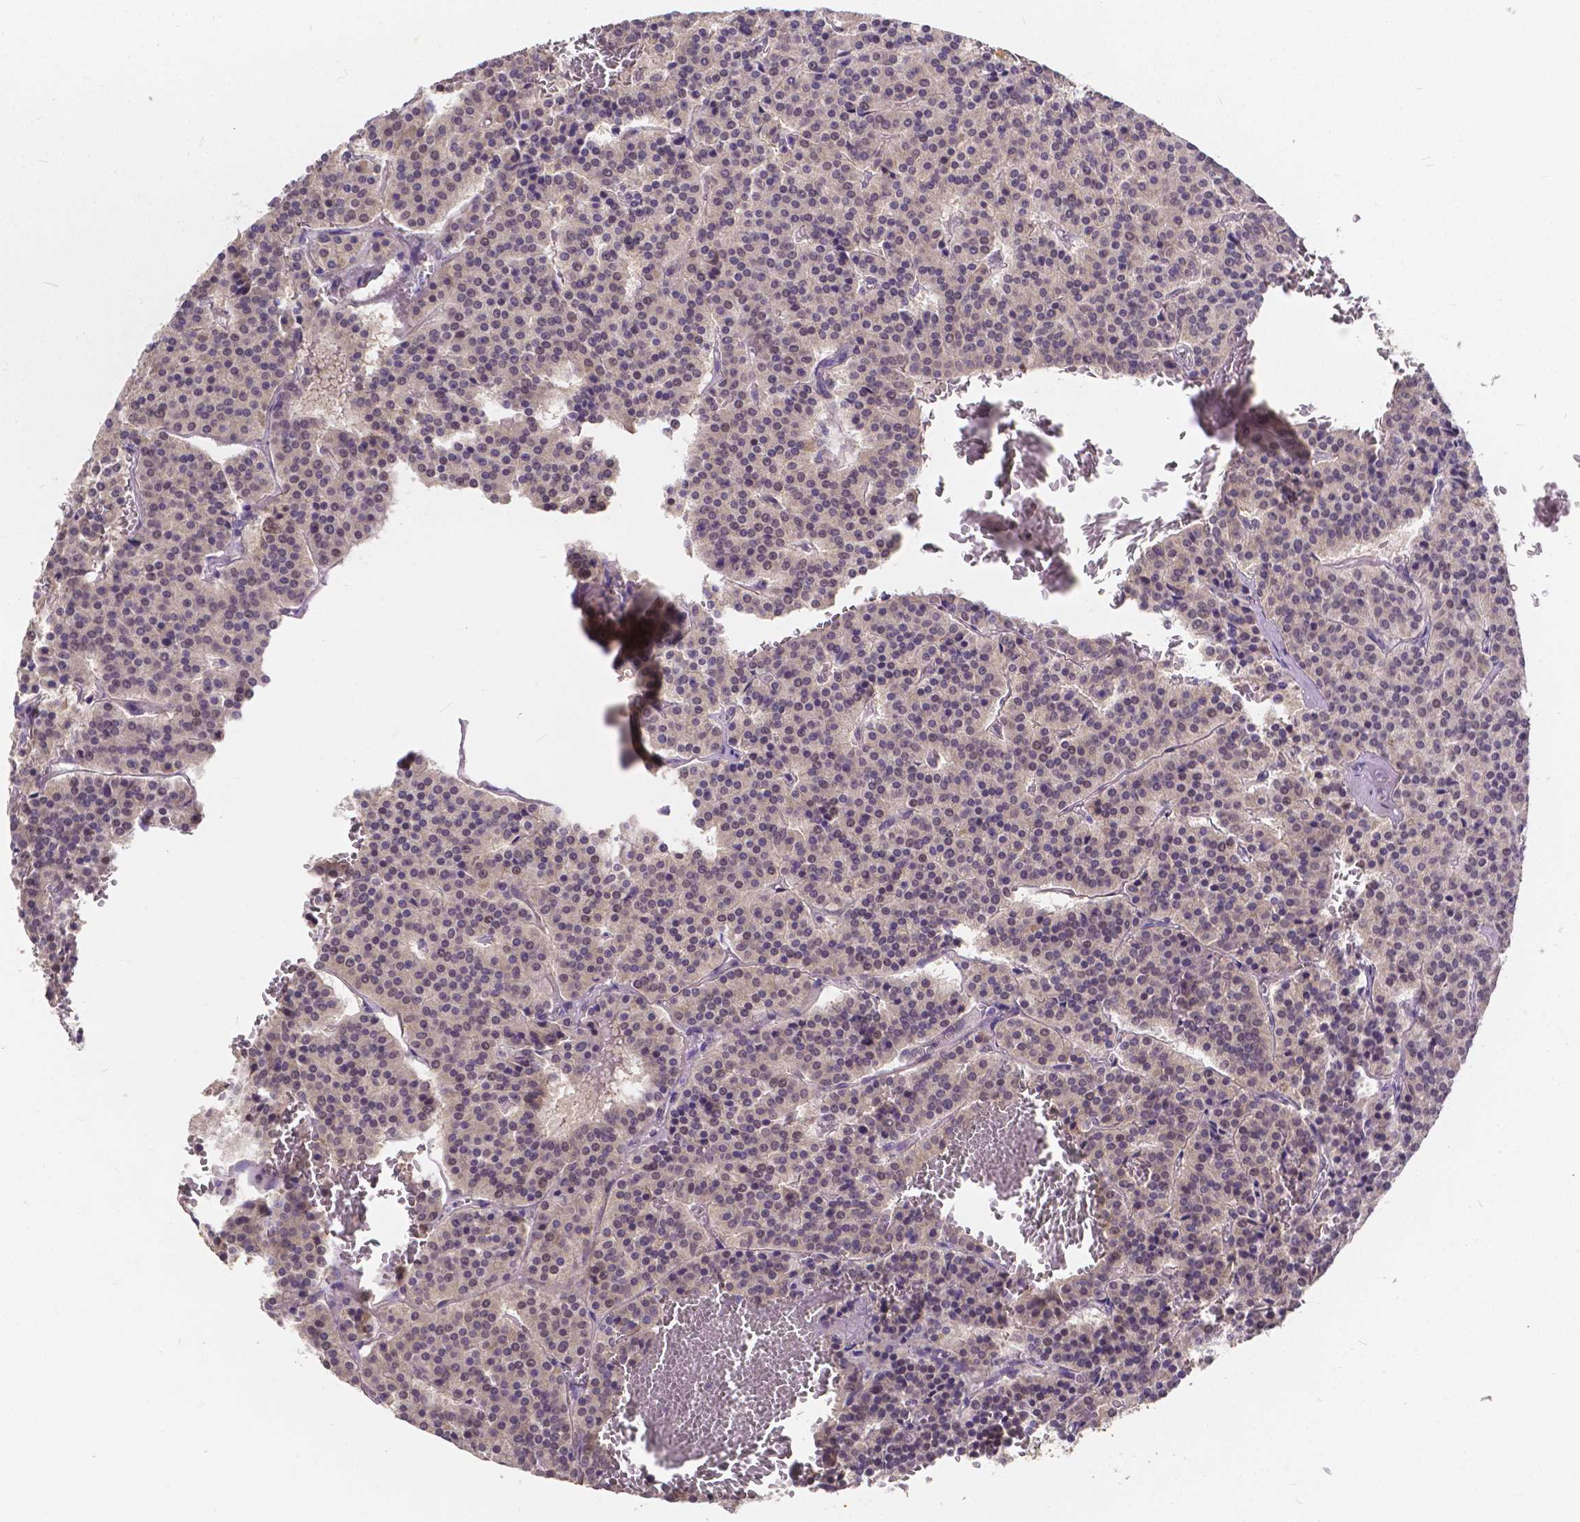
{"staining": {"intensity": "negative", "quantity": "none", "location": "none"}, "tissue": "carcinoid", "cell_type": "Tumor cells", "image_type": "cancer", "snomed": [{"axis": "morphology", "description": "Carcinoid, malignant, NOS"}, {"axis": "topography", "description": "Lung"}], "caption": "This photomicrograph is of carcinoid stained with immunohistochemistry to label a protein in brown with the nuclei are counter-stained blue. There is no positivity in tumor cells.", "gene": "CTNNA2", "patient": {"sex": "male", "age": 70}}